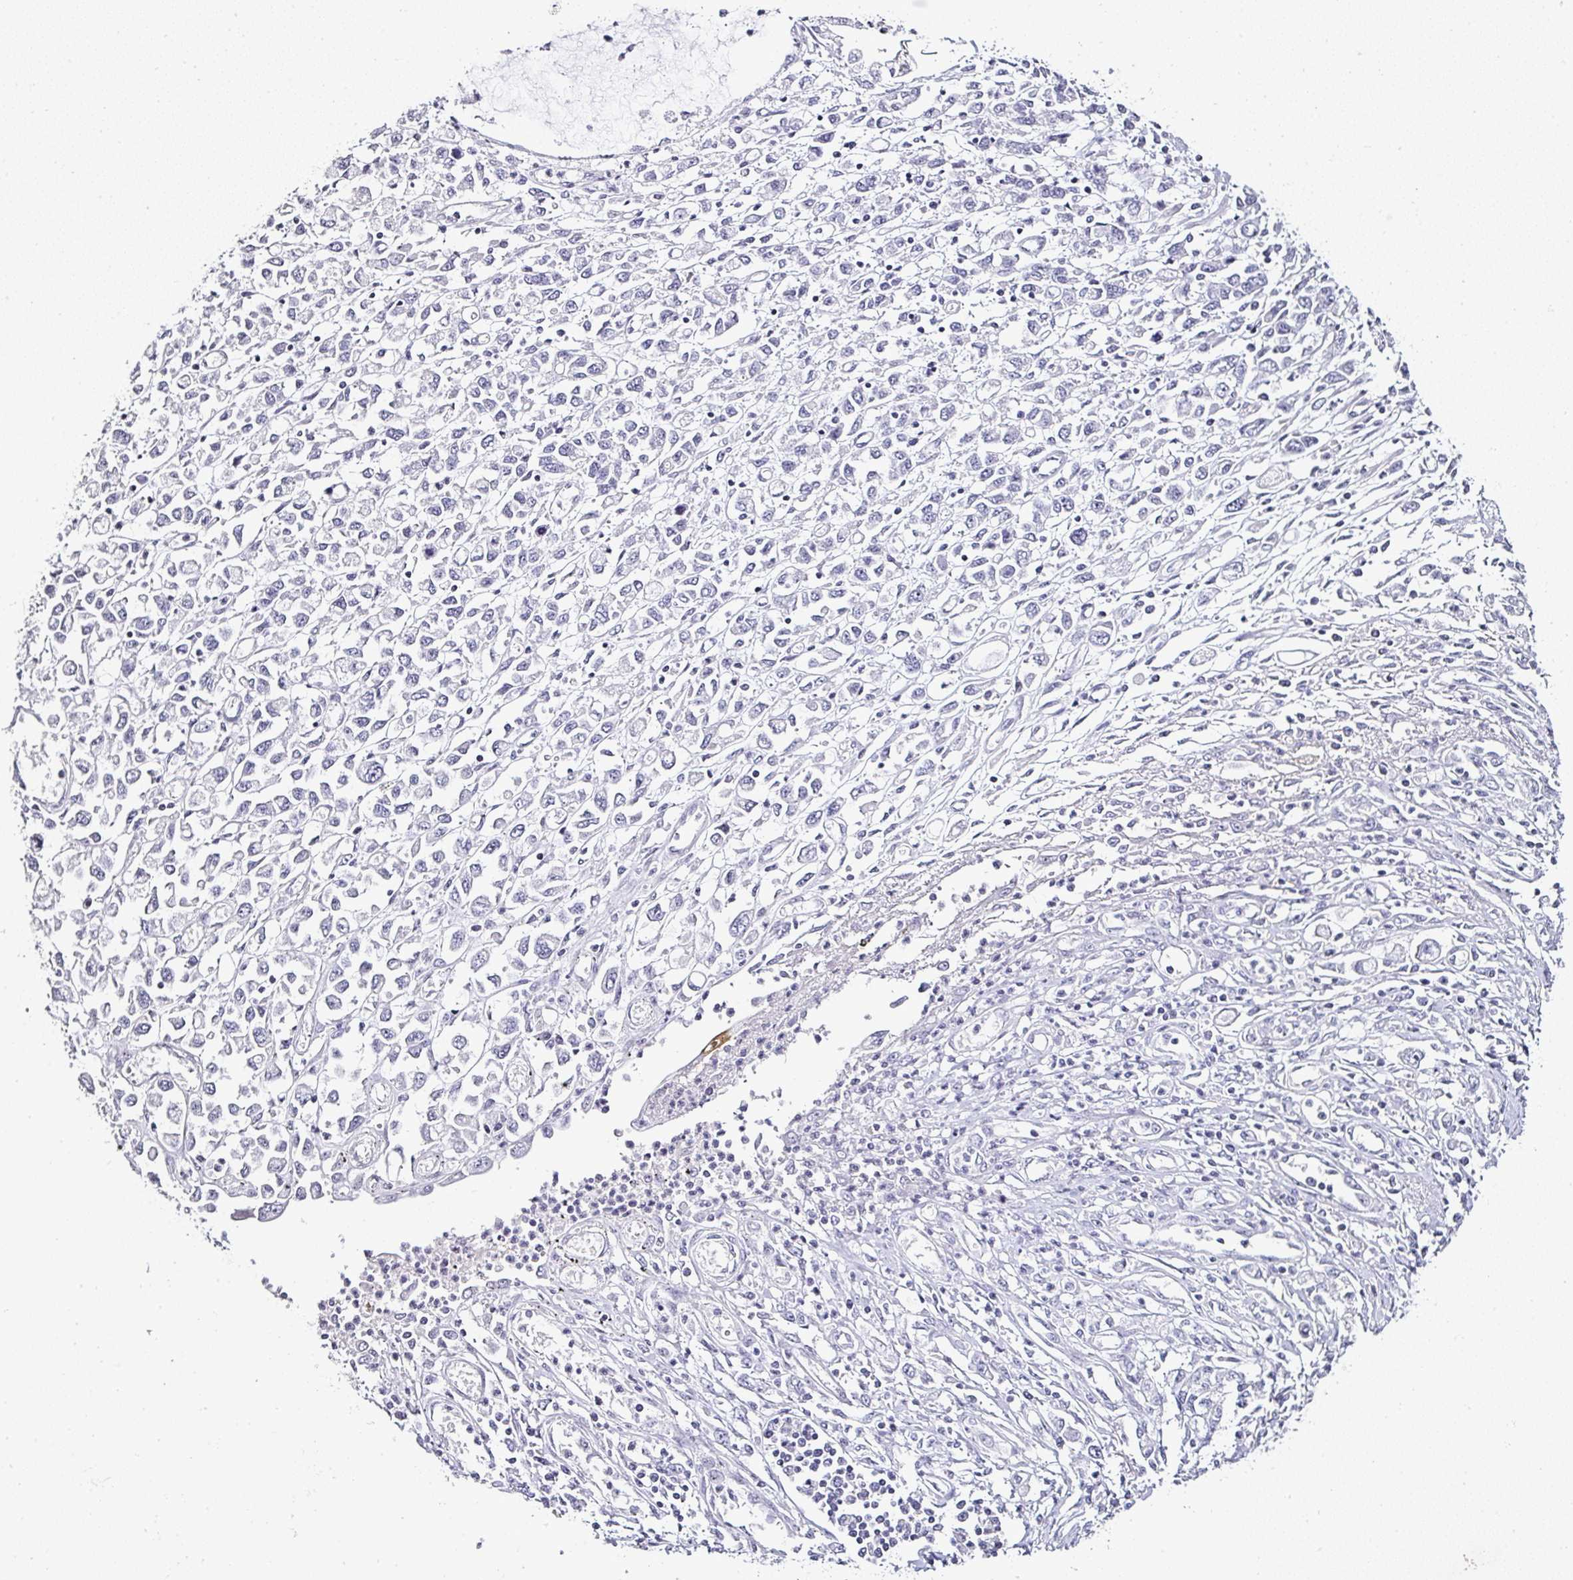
{"staining": {"intensity": "negative", "quantity": "none", "location": "none"}, "tissue": "stomach cancer", "cell_type": "Tumor cells", "image_type": "cancer", "snomed": [{"axis": "morphology", "description": "Adenocarcinoma, NOS"}, {"axis": "topography", "description": "Stomach"}], "caption": "This is an IHC image of human stomach cancer. There is no staining in tumor cells.", "gene": "SERPINB3", "patient": {"sex": "female", "age": 76}}